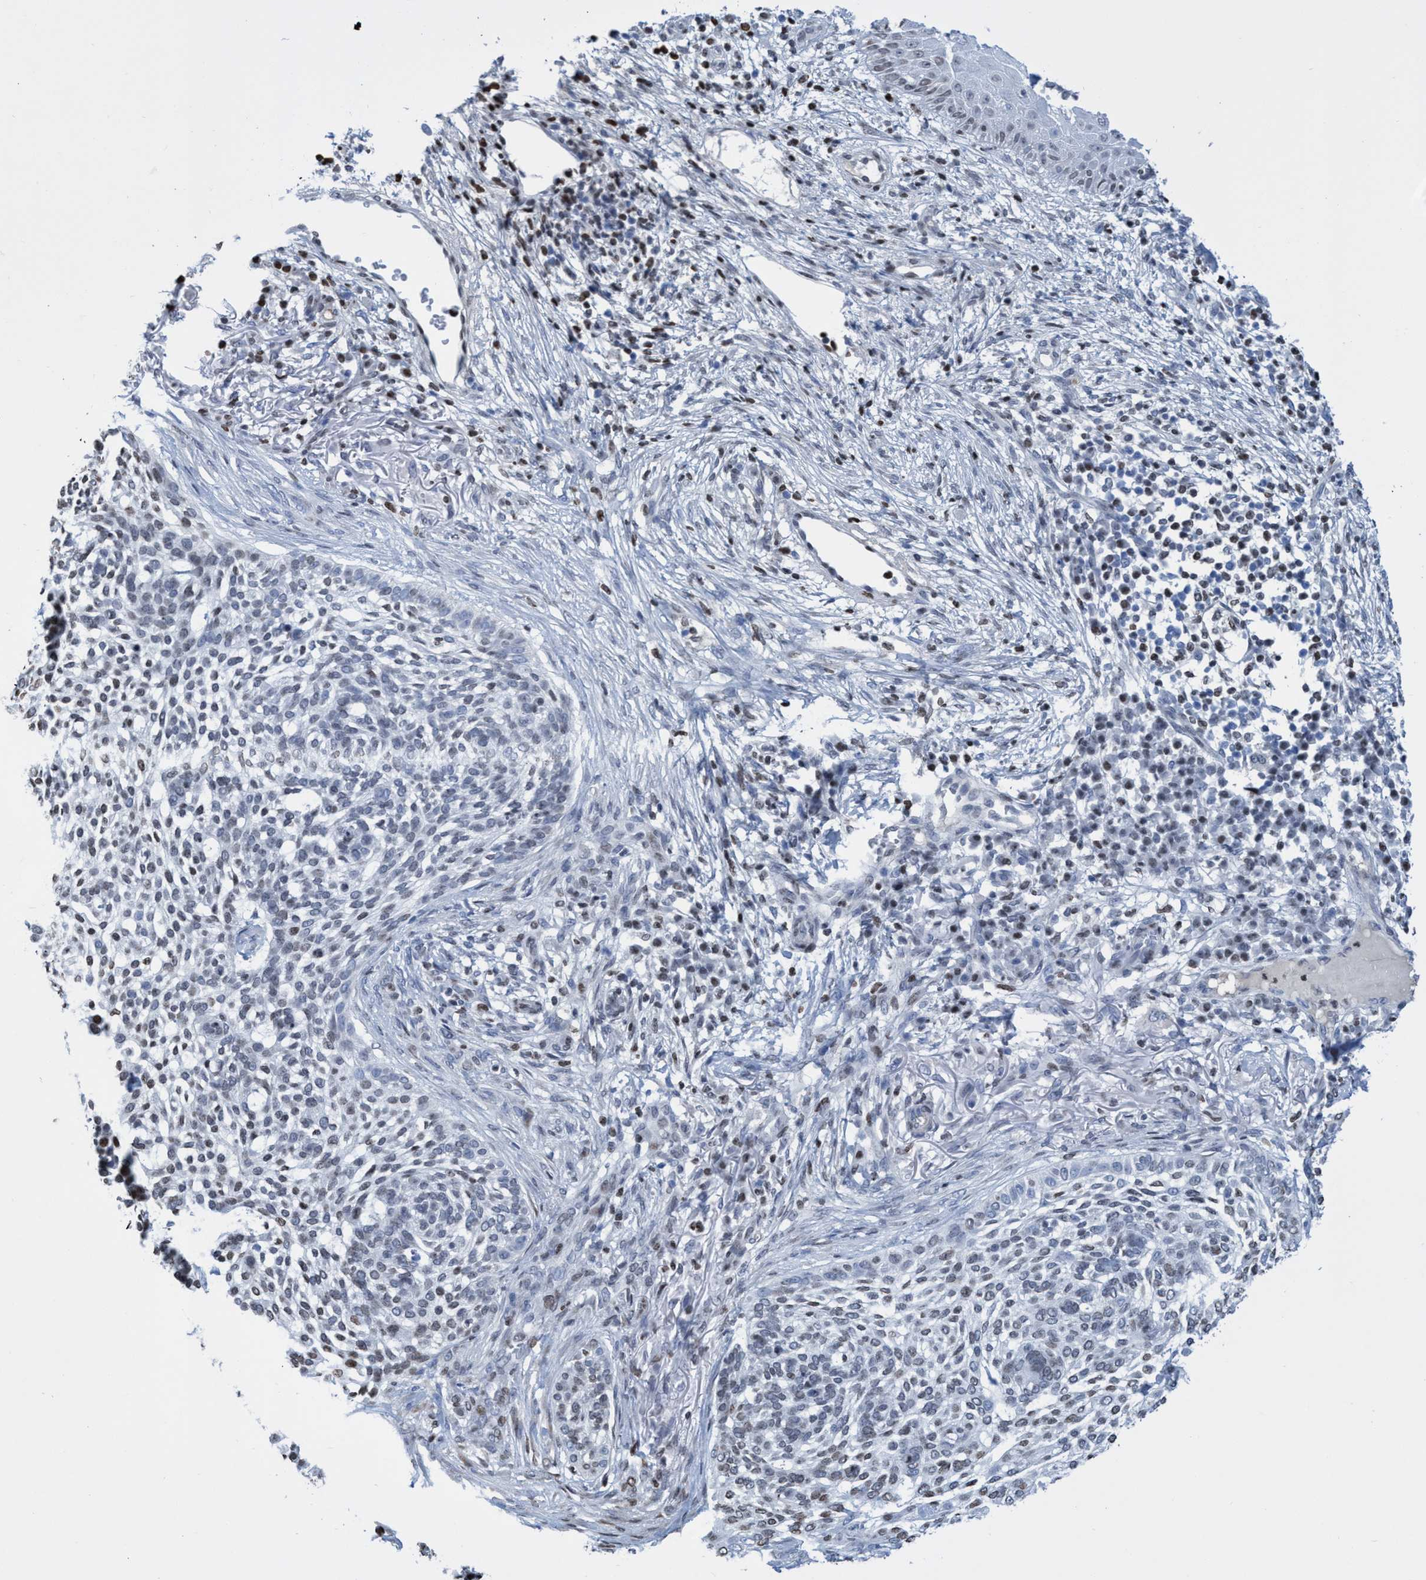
{"staining": {"intensity": "weak", "quantity": "<25%", "location": "nuclear"}, "tissue": "skin cancer", "cell_type": "Tumor cells", "image_type": "cancer", "snomed": [{"axis": "morphology", "description": "Basal cell carcinoma"}, {"axis": "topography", "description": "Skin"}], "caption": "Immunohistochemical staining of human skin cancer (basal cell carcinoma) shows no significant staining in tumor cells.", "gene": "CBX2", "patient": {"sex": "female", "age": 64}}